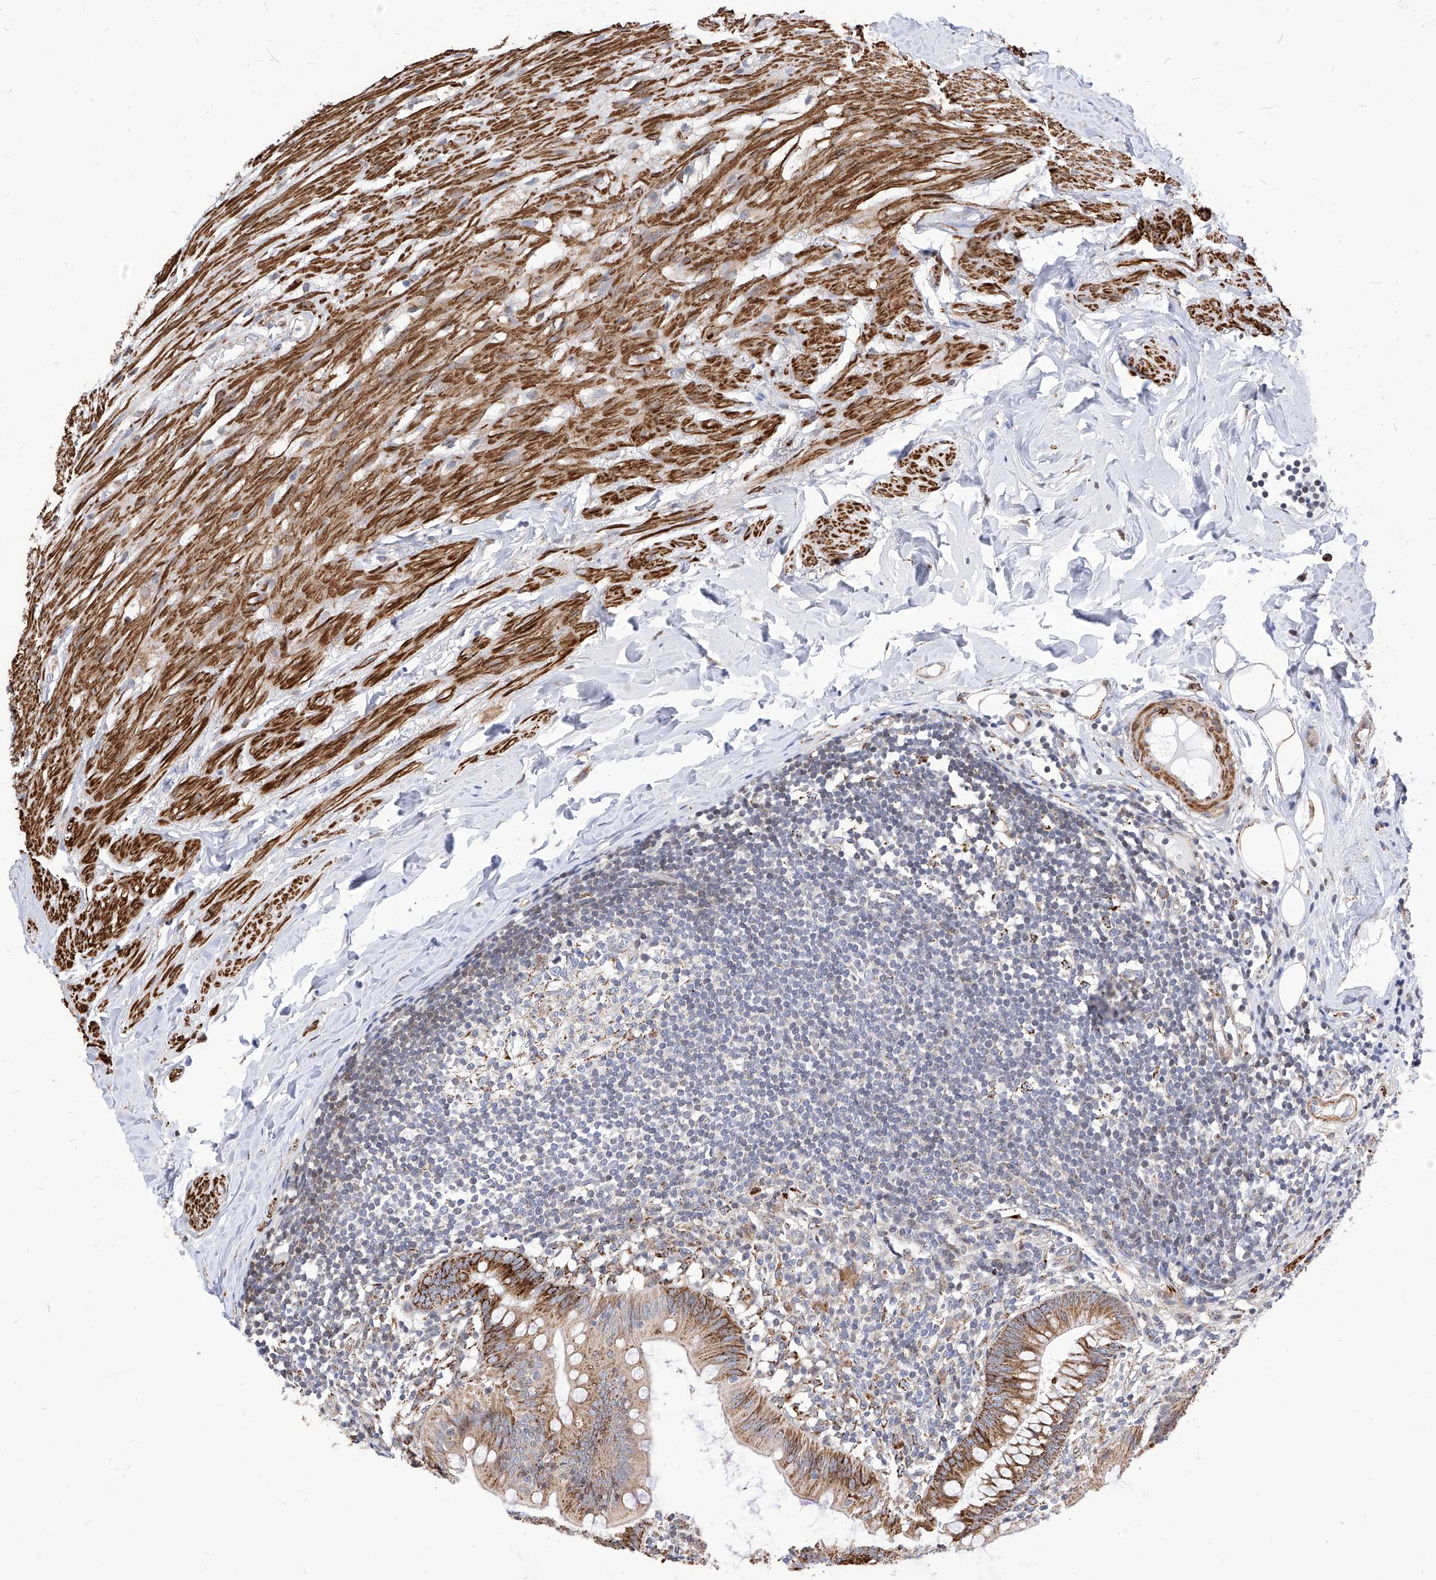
{"staining": {"intensity": "moderate", "quantity": ">75%", "location": "cytoplasmic/membranous"}, "tissue": "appendix", "cell_type": "Glandular cells", "image_type": "normal", "snomed": [{"axis": "morphology", "description": "Normal tissue, NOS"}, {"axis": "topography", "description": "Appendix"}], "caption": "Glandular cells reveal moderate cytoplasmic/membranous expression in approximately >75% of cells in benign appendix.", "gene": "TTLL8", "patient": {"sex": "female", "age": 62}}